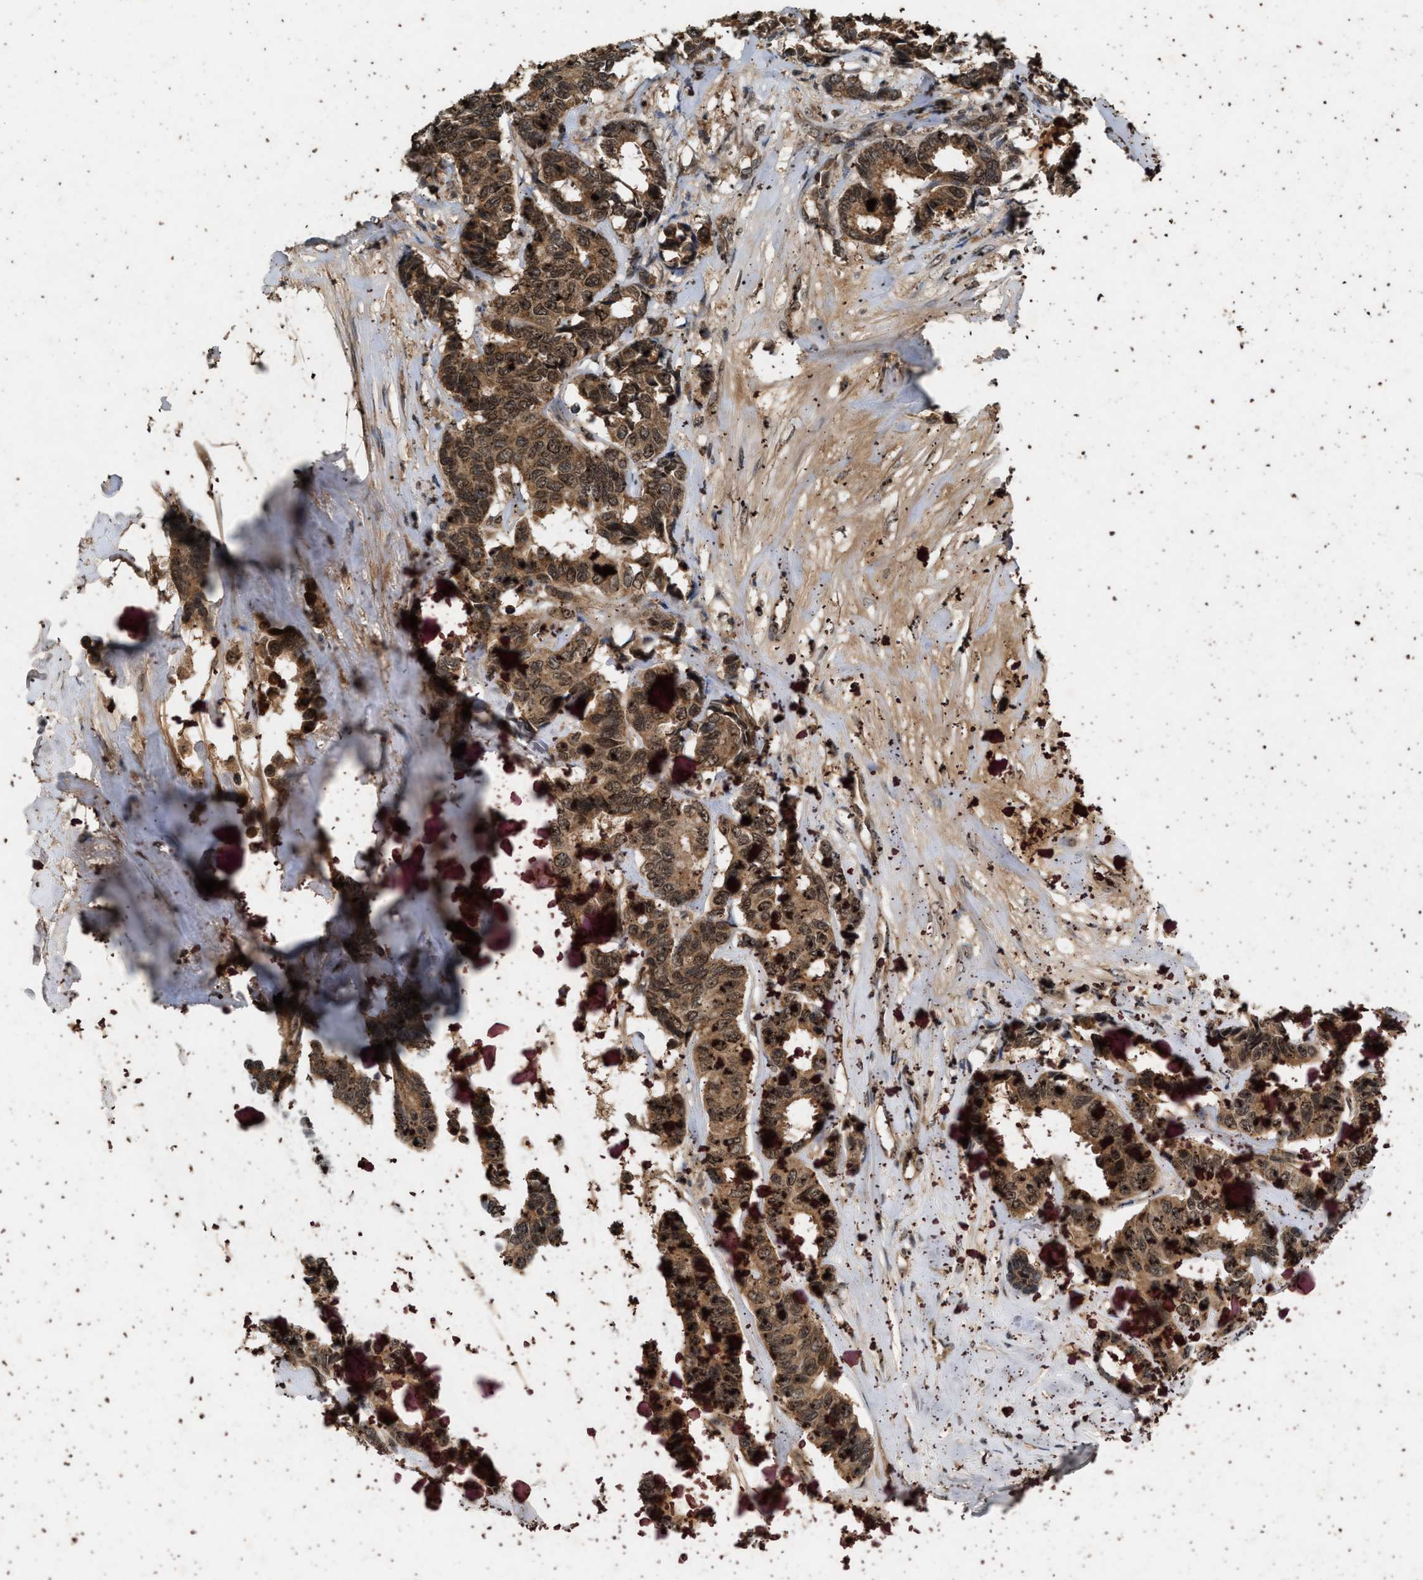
{"staining": {"intensity": "moderate", "quantity": ">75%", "location": "cytoplasmic/membranous,nuclear"}, "tissue": "breast cancer", "cell_type": "Tumor cells", "image_type": "cancer", "snomed": [{"axis": "morphology", "description": "Duct carcinoma"}, {"axis": "topography", "description": "Breast"}], "caption": "Protein positivity by IHC shows moderate cytoplasmic/membranous and nuclear positivity in approximately >75% of tumor cells in breast invasive ductal carcinoma.", "gene": "RUSC2", "patient": {"sex": "female", "age": 87}}